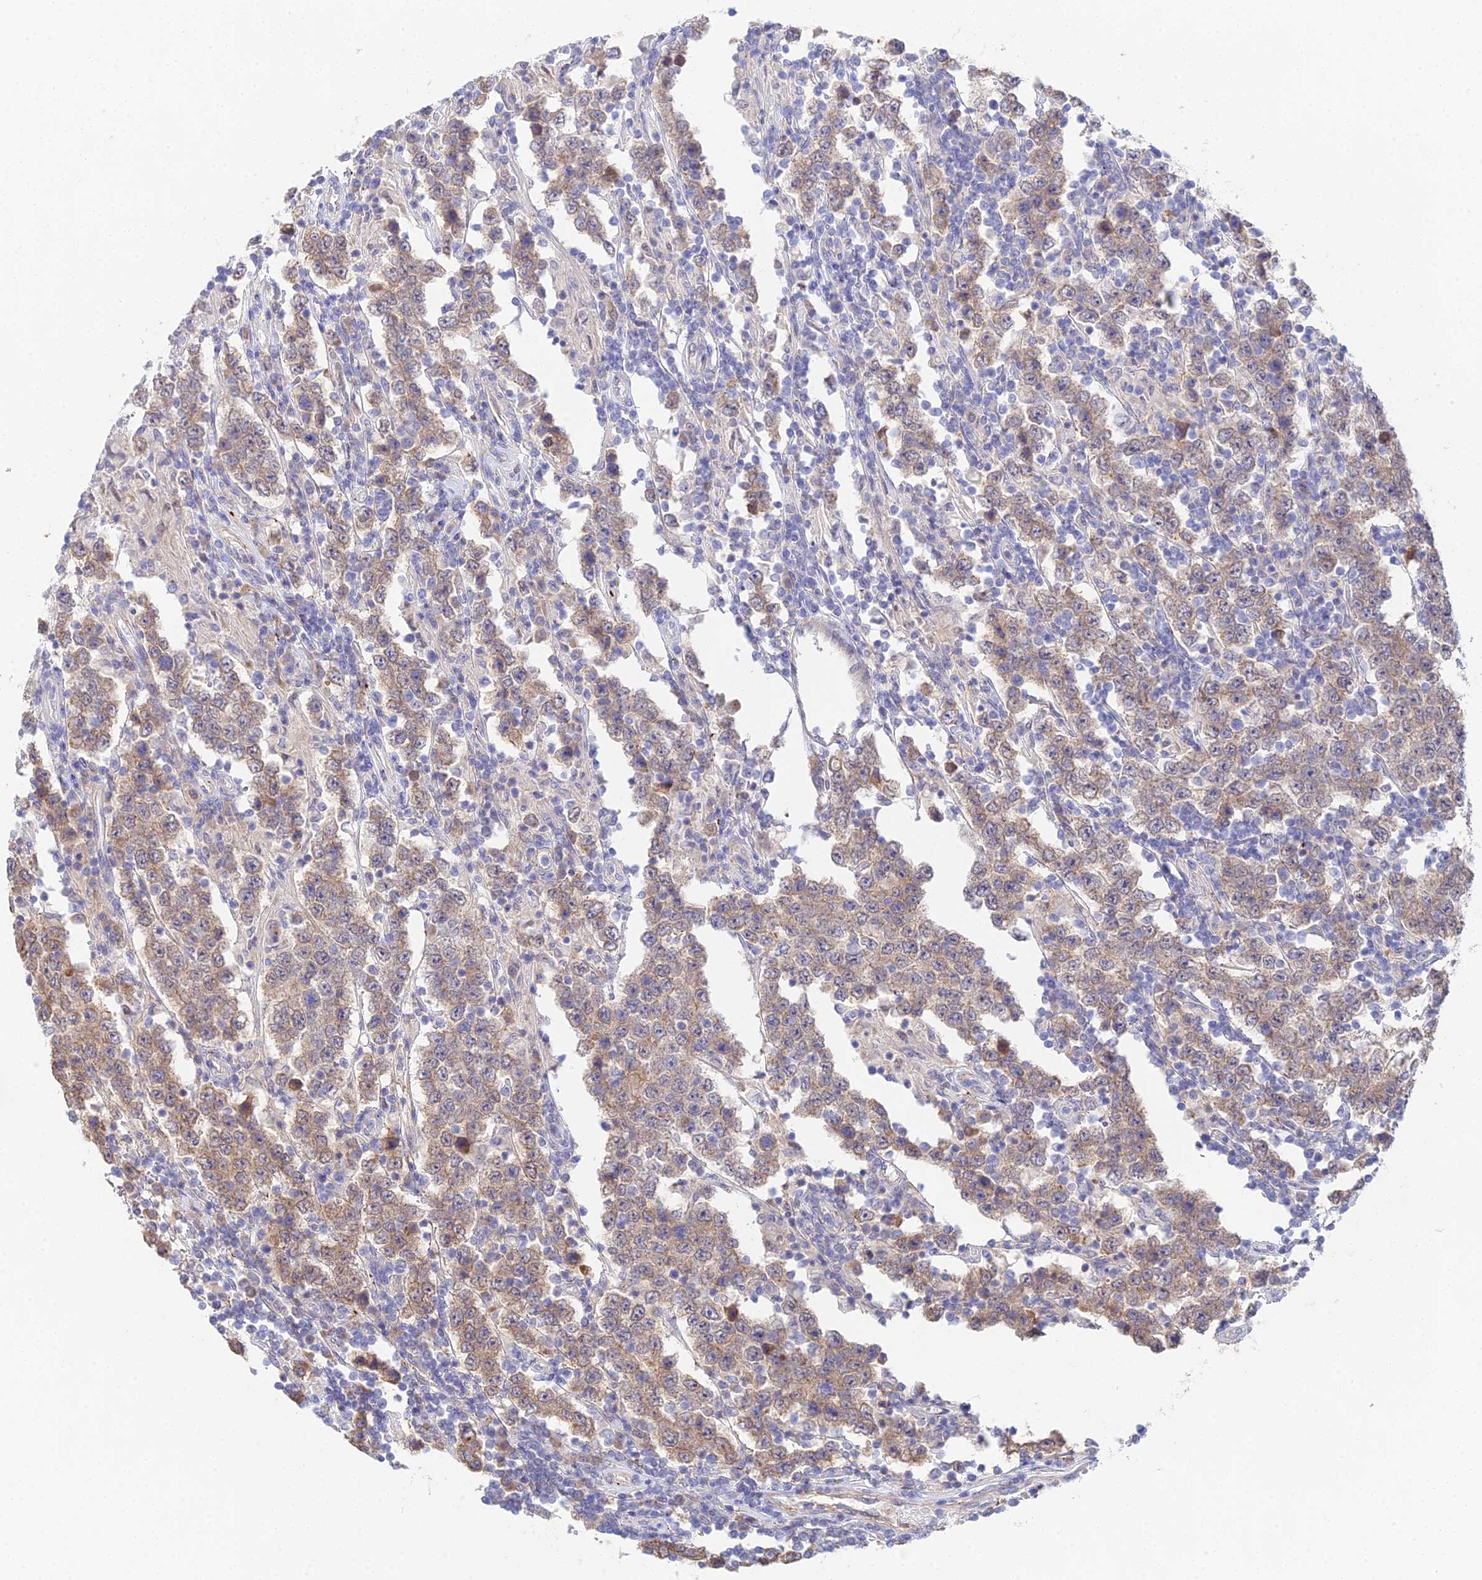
{"staining": {"intensity": "moderate", "quantity": ">75%", "location": "cytoplasmic/membranous"}, "tissue": "testis cancer", "cell_type": "Tumor cells", "image_type": "cancer", "snomed": [{"axis": "morphology", "description": "Normal tissue, NOS"}, {"axis": "morphology", "description": "Urothelial carcinoma, High grade"}, {"axis": "morphology", "description": "Seminoma, NOS"}, {"axis": "morphology", "description": "Carcinoma, Embryonal, NOS"}, {"axis": "topography", "description": "Urinary bladder"}, {"axis": "topography", "description": "Testis"}], "caption": "A histopathology image showing moderate cytoplasmic/membranous positivity in about >75% of tumor cells in embryonal carcinoma (testis), as visualized by brown immunohistochemical staining.", "gene": "DNAH14", "patient": {"sex": "male", "age": 41}}